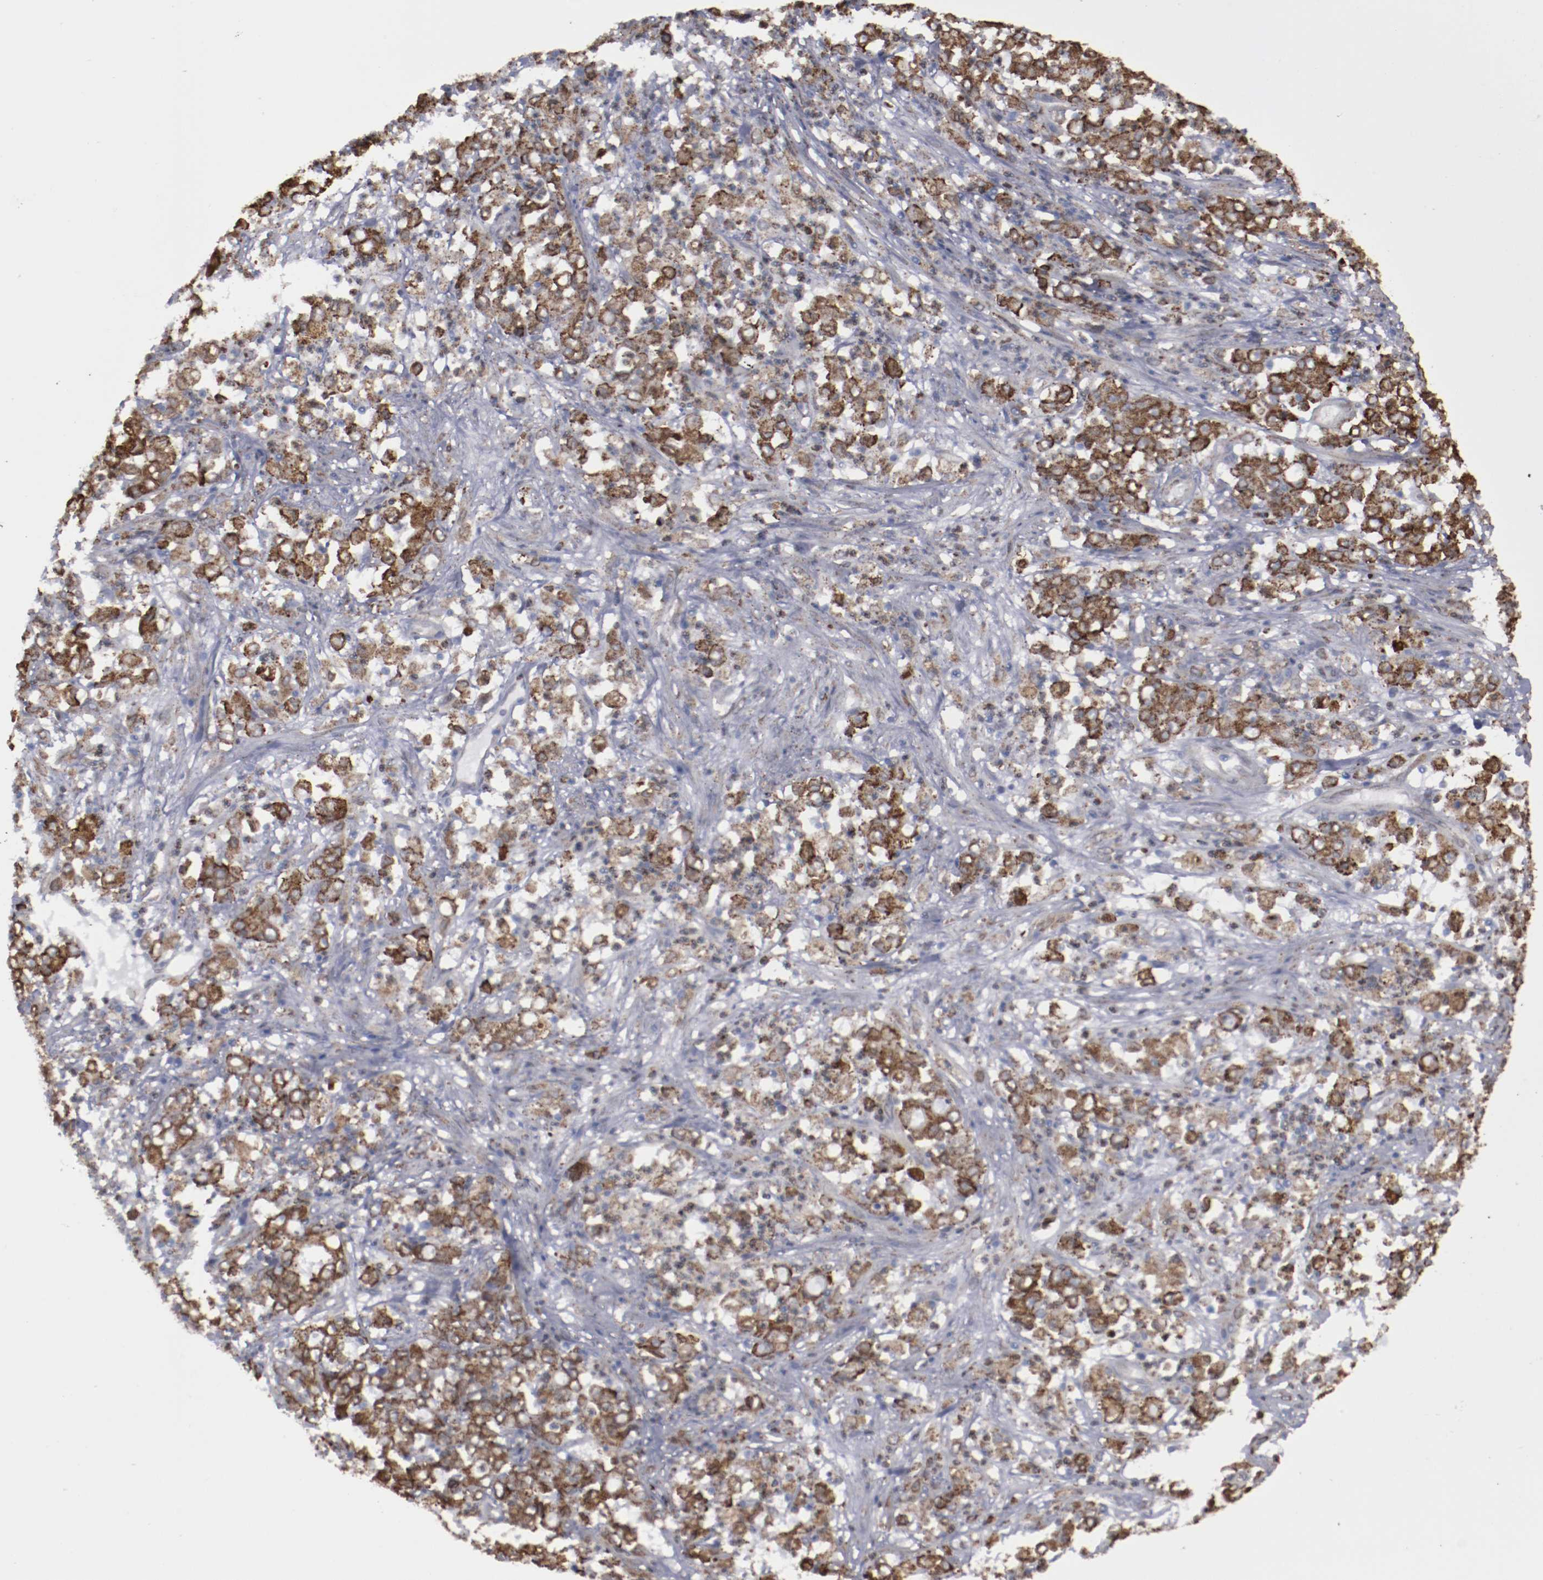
{"staining": {"intensity": "moderate", "quantity": ">75%", "location": "cytoplasmic/membranous"}, "tissue": "stomach cancer", "cell_type": "Tumor cells", "image_type": "cancer", "snomed": [{"axis": "morphology", "description": "Adenocarcinoma, NOS"}, {"axis": "topography", "description": "Stomach, lower"}], "caption": "Approximately >75% of tumor cells in stomach adenocarcinoma show moderate cytoplasmic/membranous protein positivity as visualized by brown immunohistochemical staining.", "gene": "ERLIN2", "patient": {"sex": "female", "age": 71}}